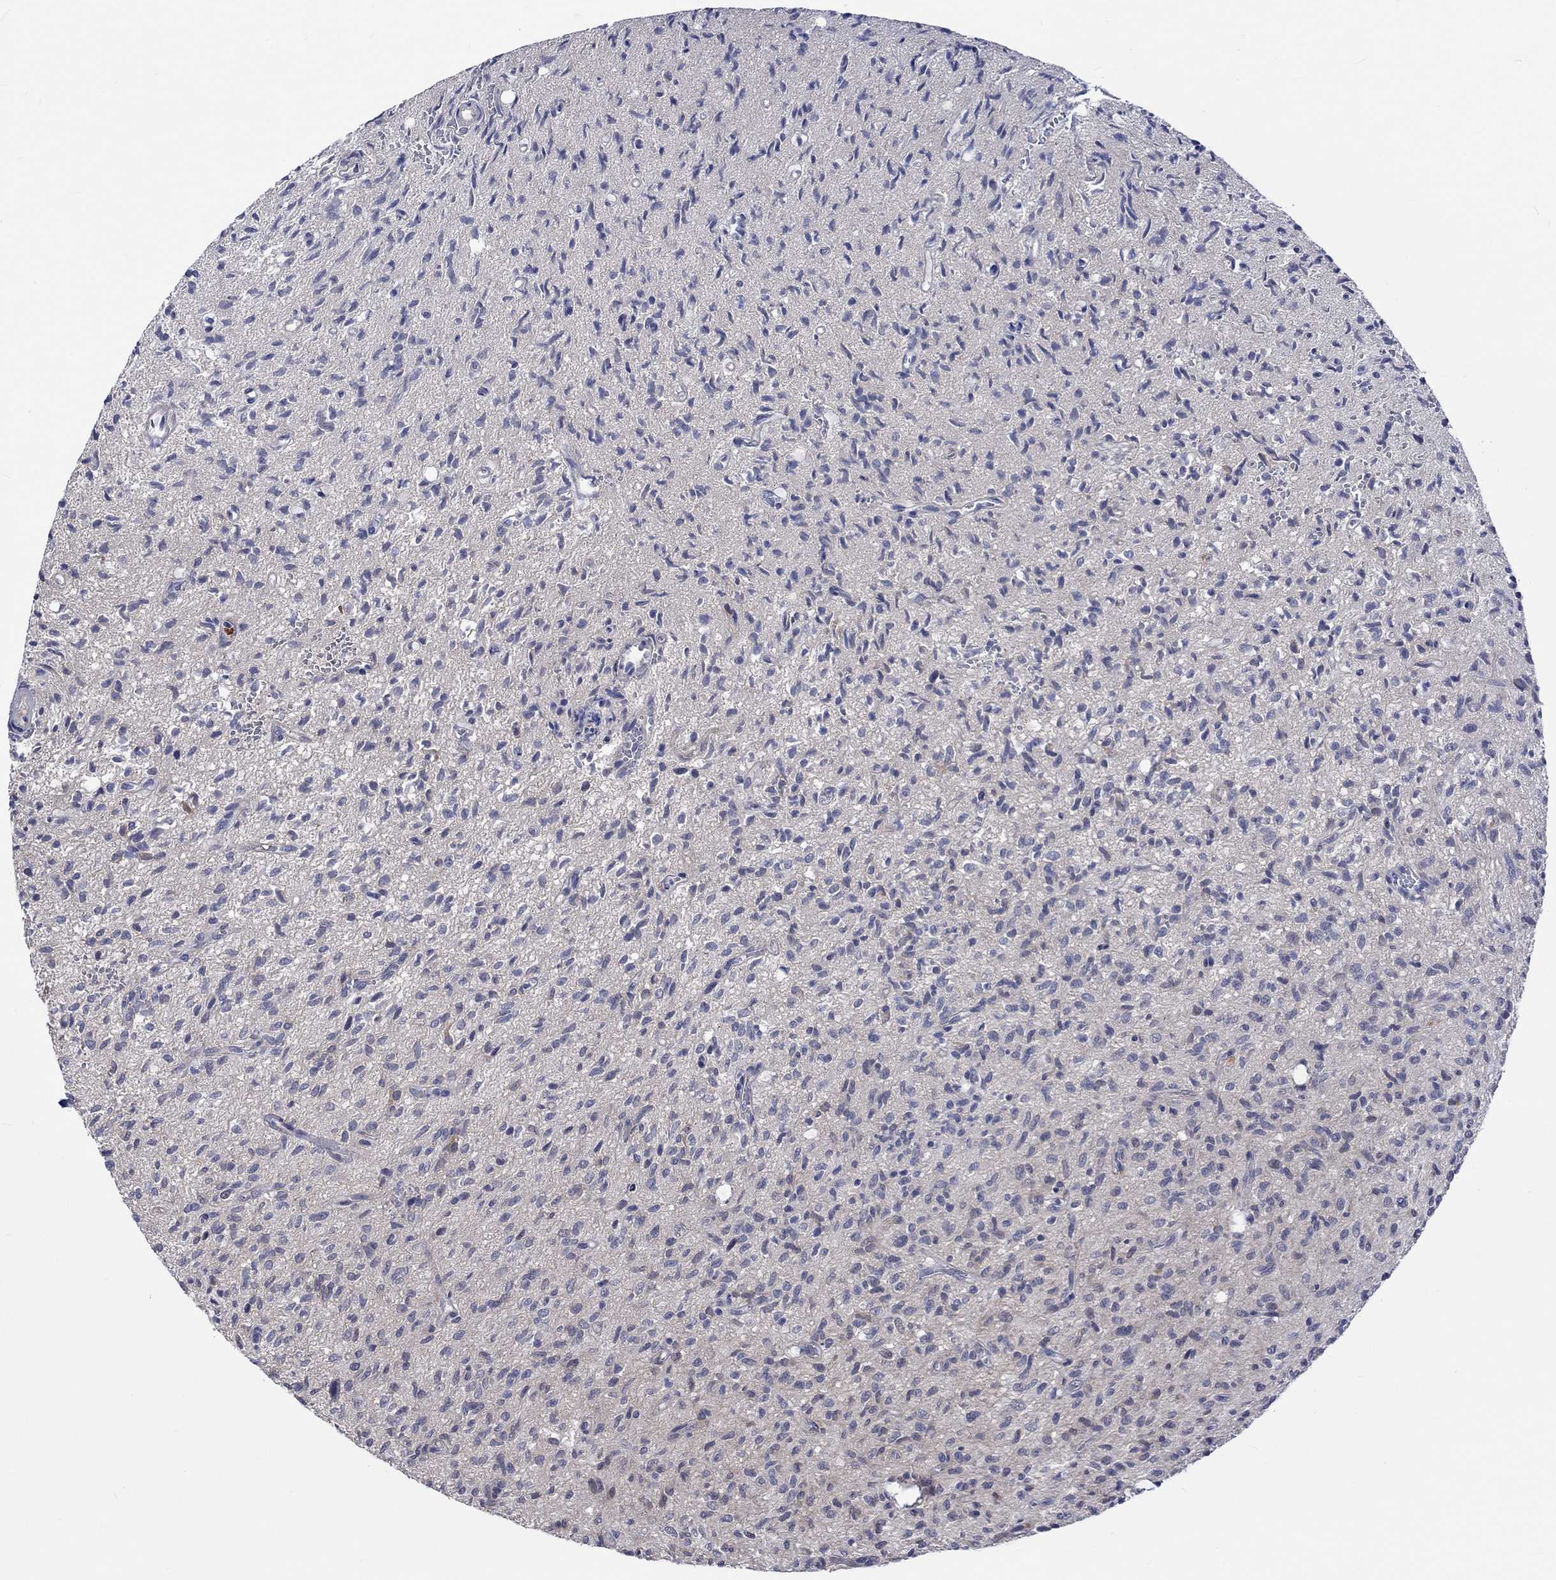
{"staining": {"intensity": "negative", "quantity": "none", "location": "none"}, "tissue": "glioma", "cell_type": "Tumor cells", "image_type": "cancer", "snomed": [{"axis": "morphology", "description": "Glioma, malignant, High grade"}, {"axis": "topography", "description": "Brain"}], "caption": "Immunohistochemistry histopathology image of human high-grade glioma (malignant) stained for a protein (brown), which exhibits no staining in tumor cells.", "gene": "E2F8", "patient": {"sex": "male", "age": 64}}